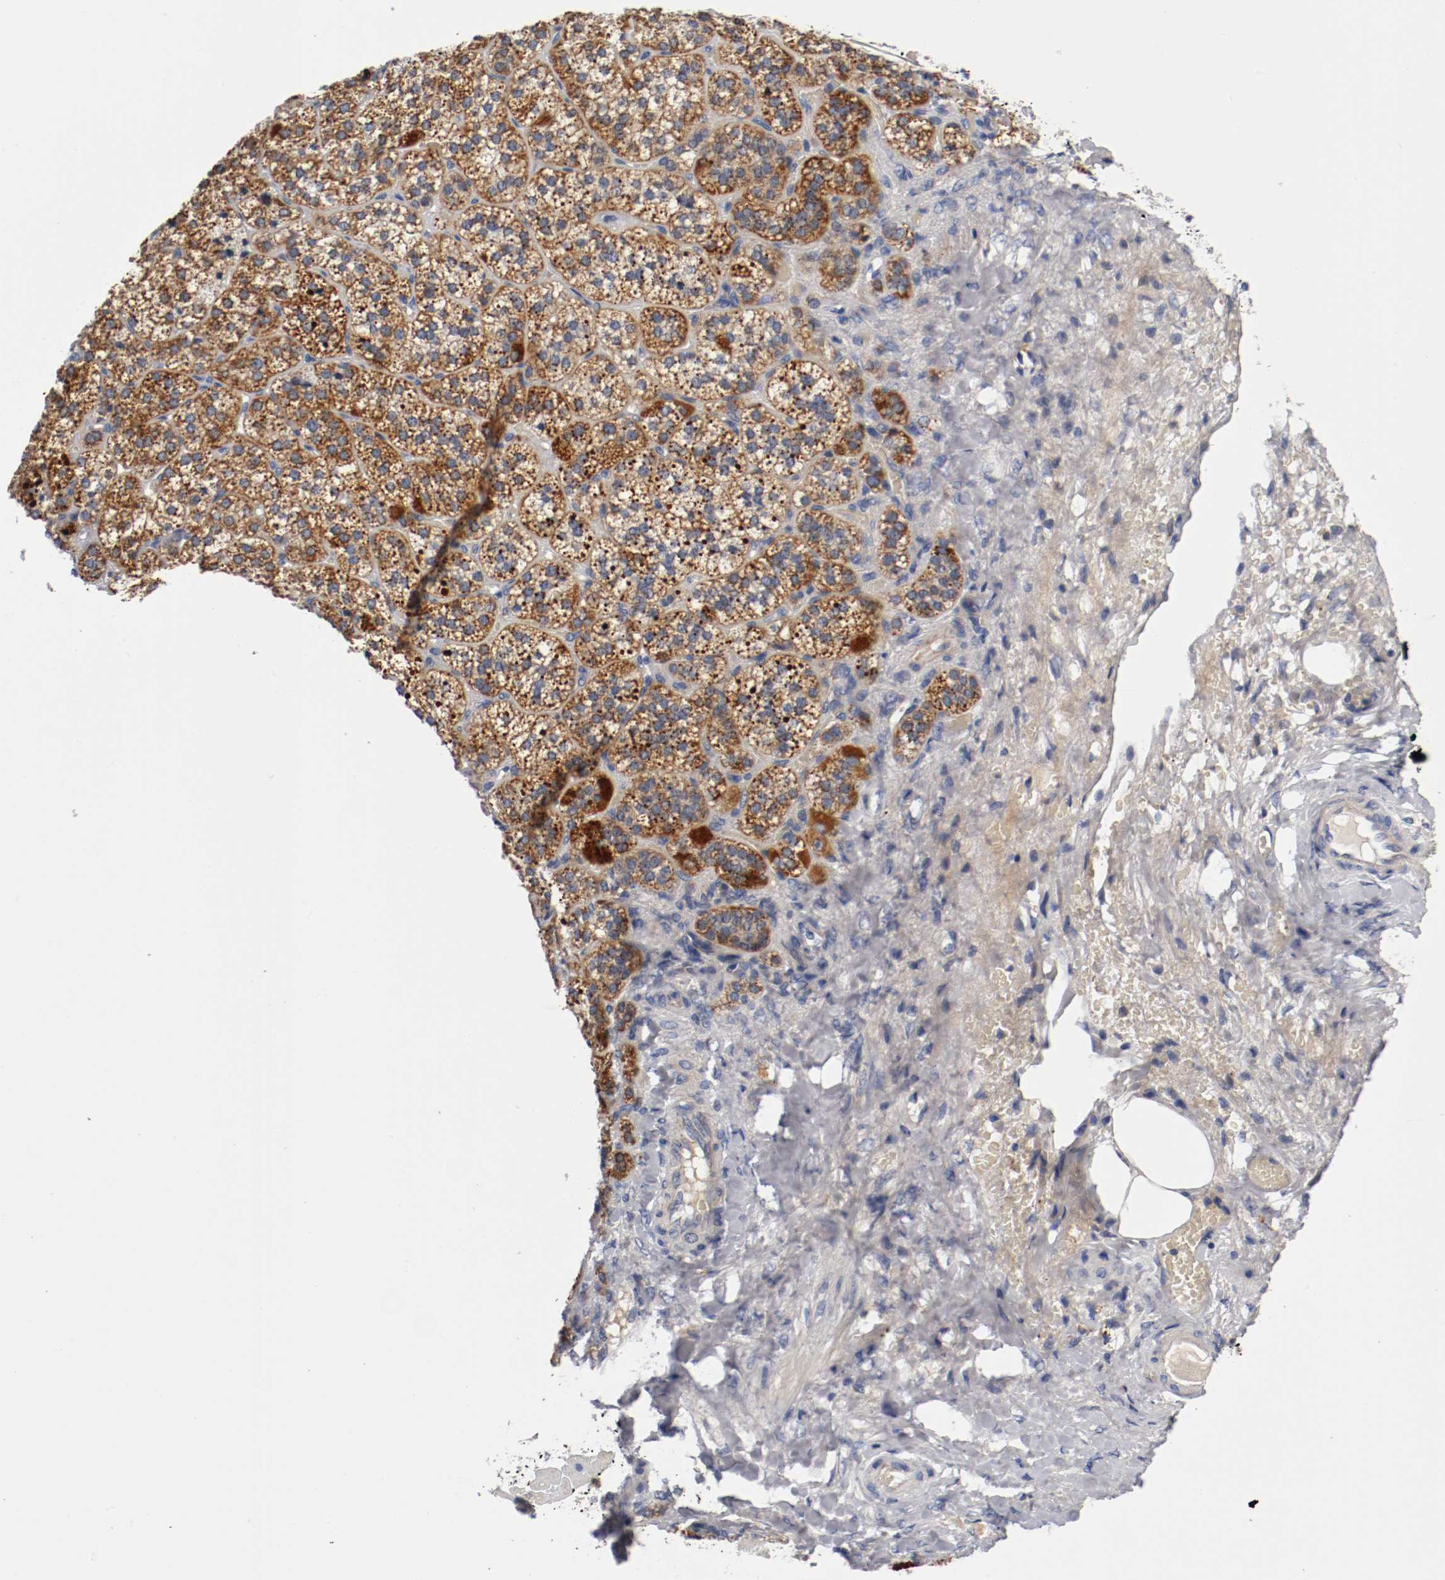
{"staining": {"intensity": "strong", "quantity": ">75%", "location": "cytoplasmic/membranous"}, "tissue": "adrenal gland", "cell_type": "Glandular cells", "image_type": "normal", "snomed": [{"axis": "morphology", "description": "Normal tissue, NOS"}, {"axis": "topography", "description": "Adrenal gland"}], "caption": "Protein staining of normal adrenal gland exhibits strong cytoplasmic/membranous positivity in approximately >75% of glandular cells.", "gene": "PCSK6", "patient": {"sex": "female", "age": 71}}